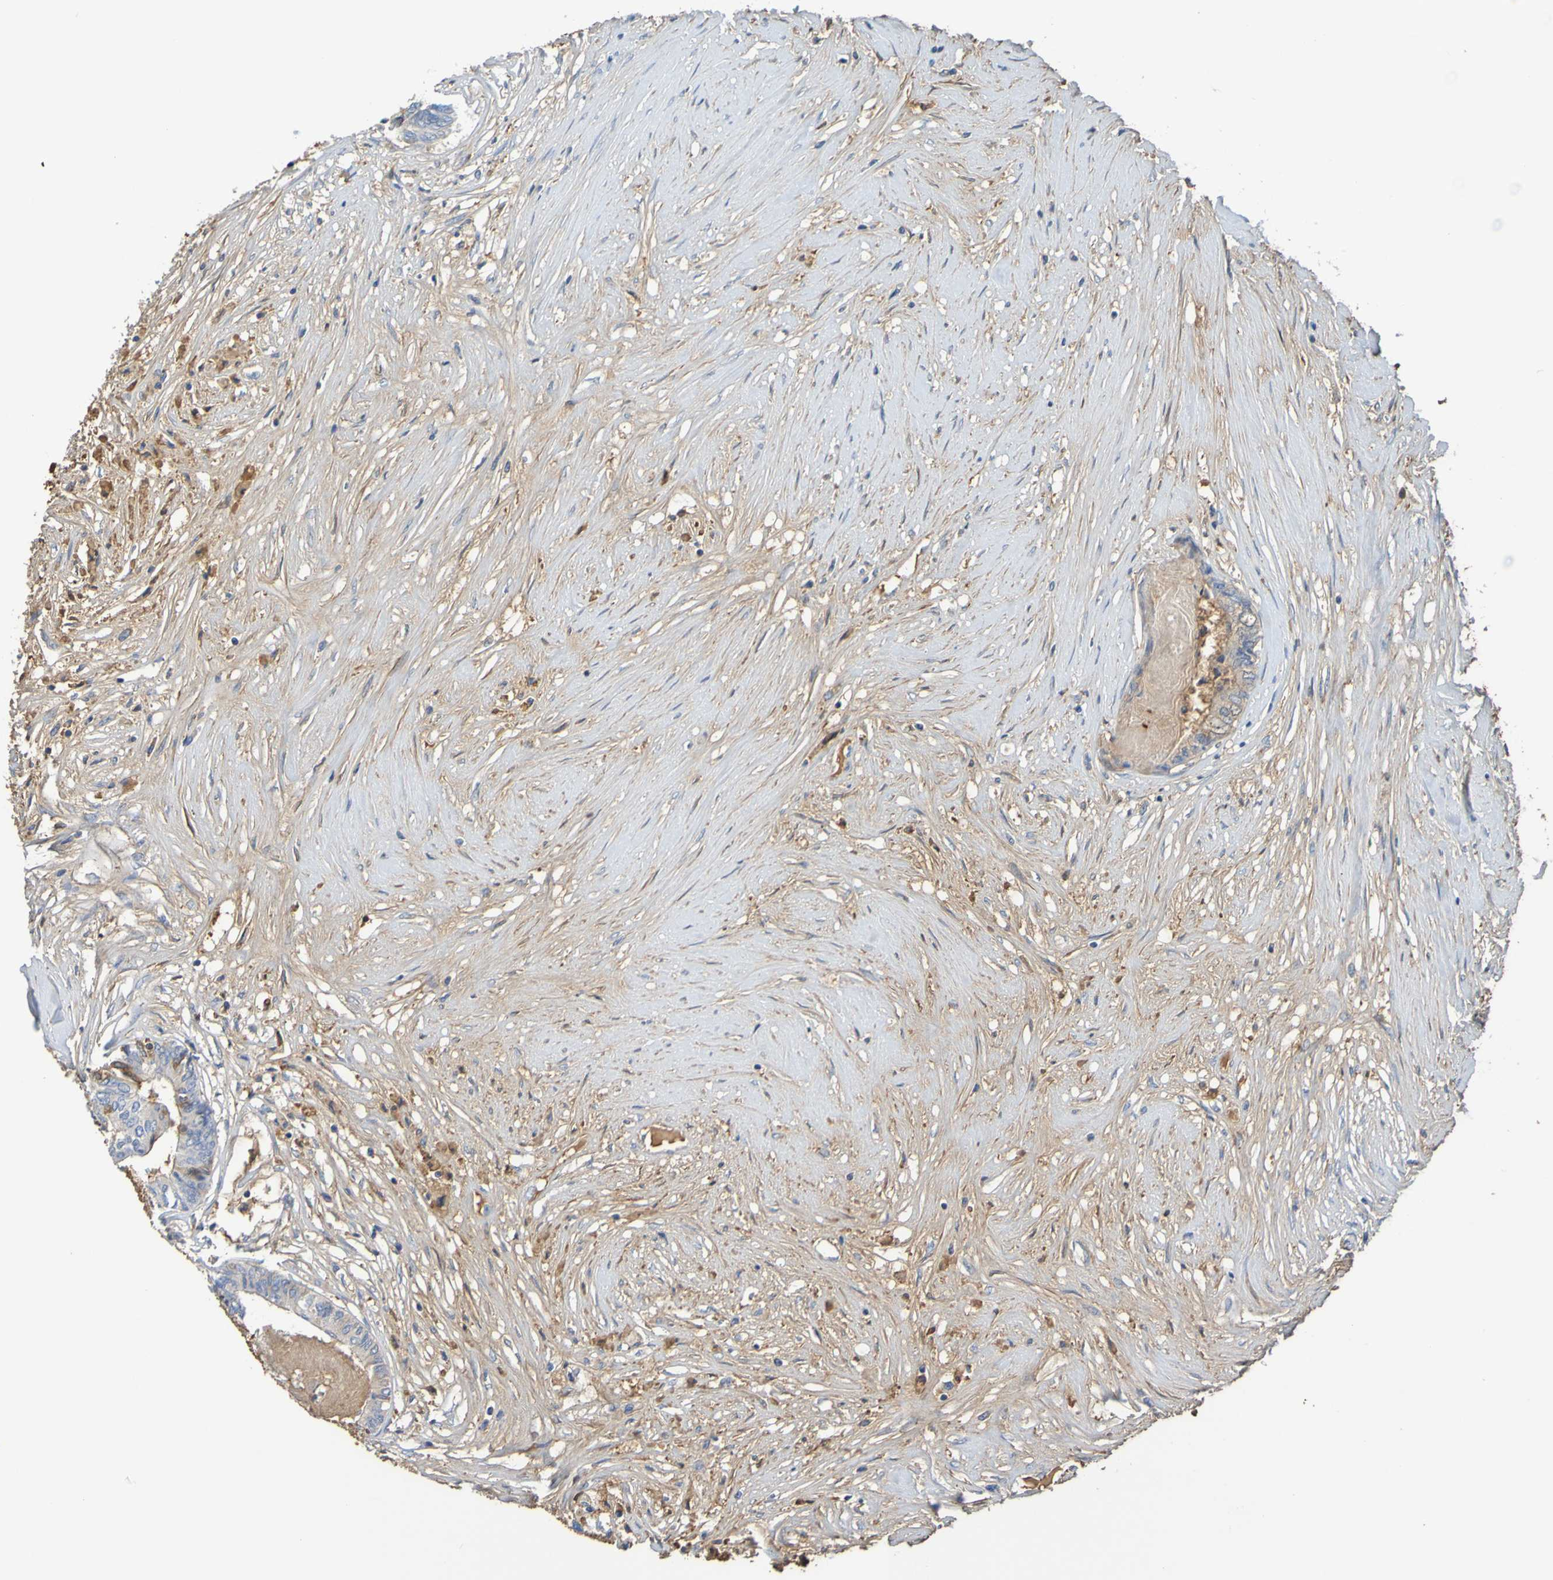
{"staining": {"intensity": "moderate", "quantity": "25%-75%", "location": "cytoplasmic/membranous"}, "tissue": "colorectal cancer", "cell_type": "Tumor cells", "image_type": "cancer", "snomed": [{"axis": "morphology", "description": "Adenocarcinoma, NOS"}, {"axis": "topography", "description": "Rectum"}], "caption": "The micrograph exhibits staining of adenocarcinoma (colorectal), revealing moderate cytoplasmic/membranous protein expression (brown color) within tumor cells. The protein of interest is shown in brown color, while the nuclei are stained blue.", "gene": "GAB3", "patient": {"sex": "male", "age": 63}}